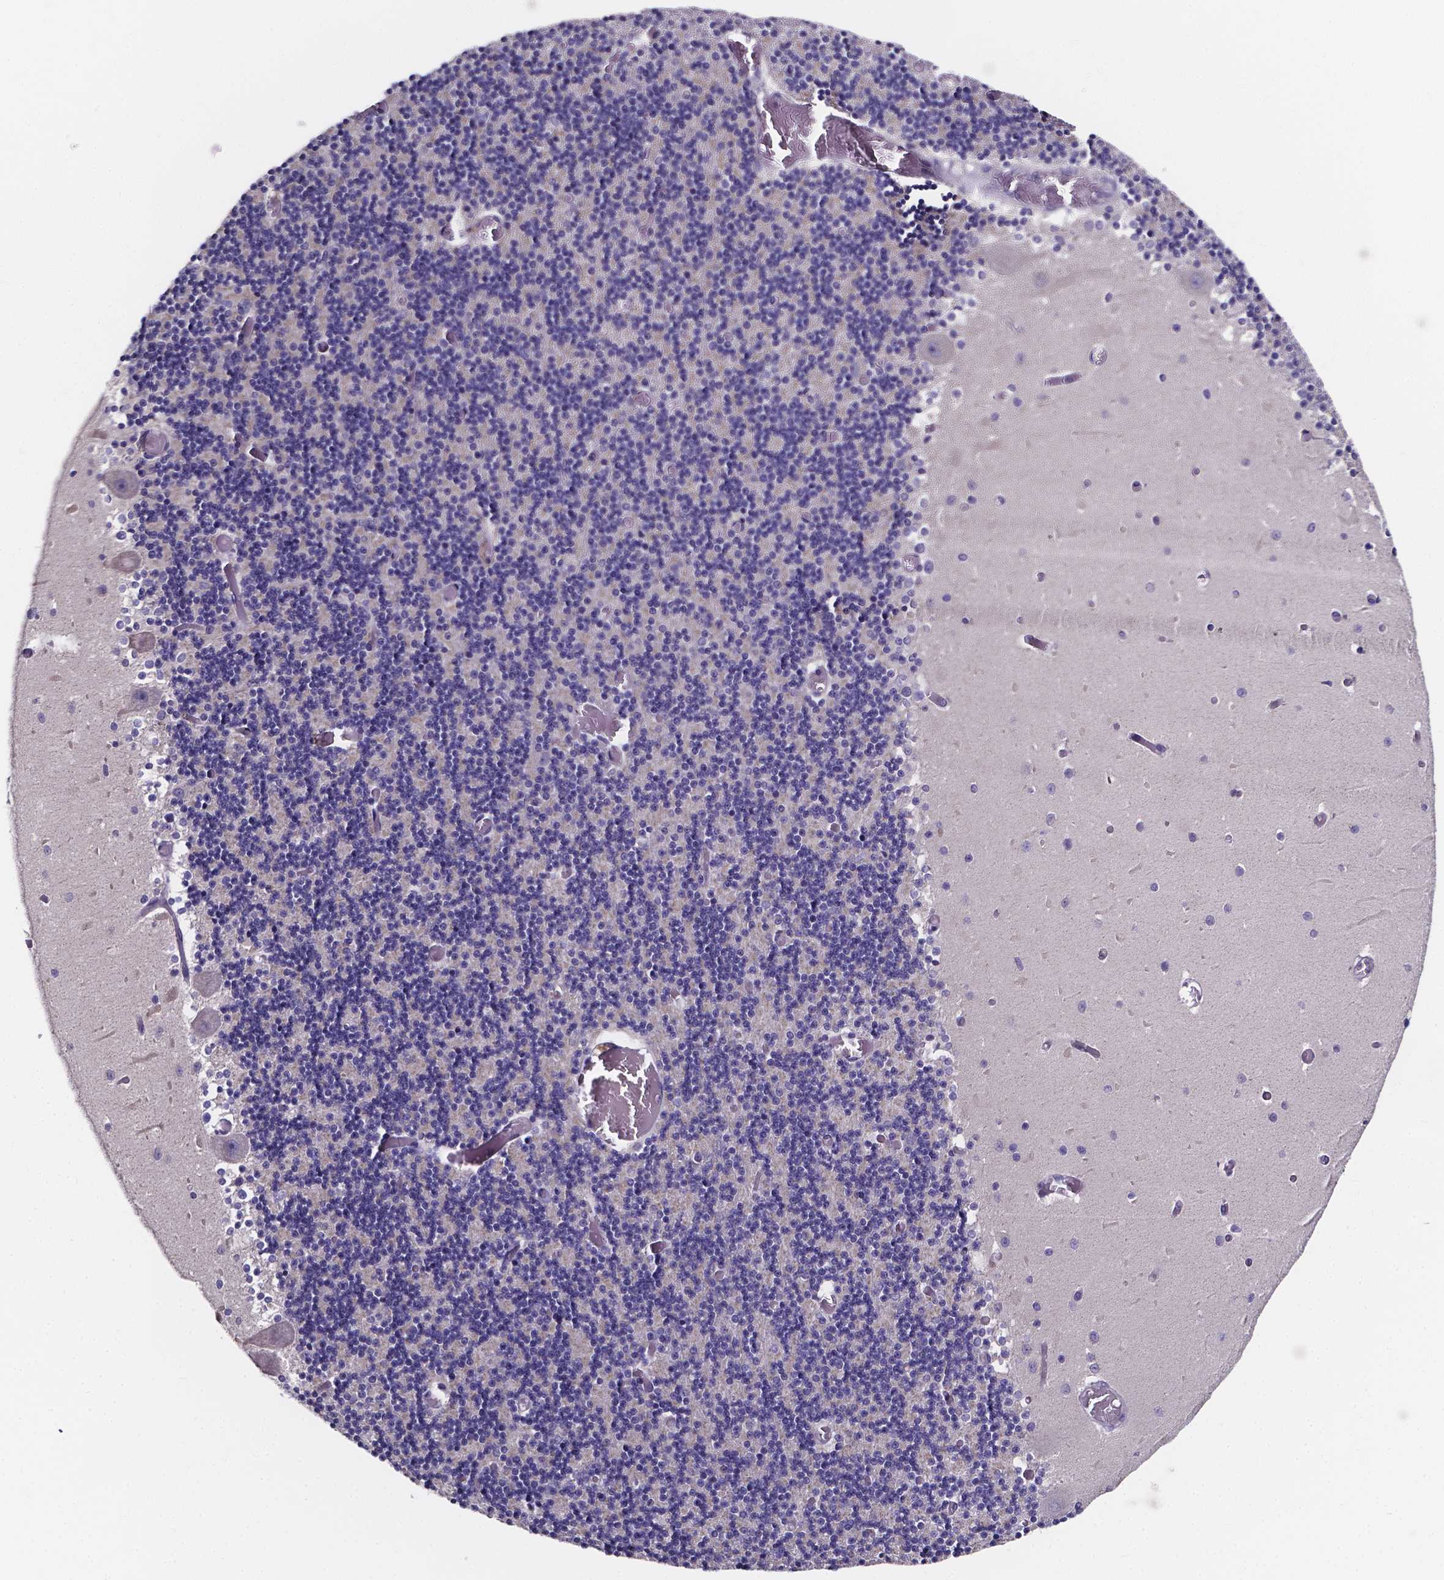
{"staining": {"intensity": "negative", "quantity": "none", "location": "none"}, "tissue": "cerebellum", "cell_type": "Cells in granular layer", "image_type": "normal", "snomed": [{"axis": "morphology", "description": "Normal tissue, NOS"}, {"axis": "topography", "description": "Cerebellum"}], "caption": "DAB (3,3'-diaminobenzidine) immunohistochemical staining of normal human cerebellum displays no significant expression in cells in granular layer. Nuclei are stained in blue.", "gene": "SPOCD1", "patient": {"sex": "female", "age": 28}}